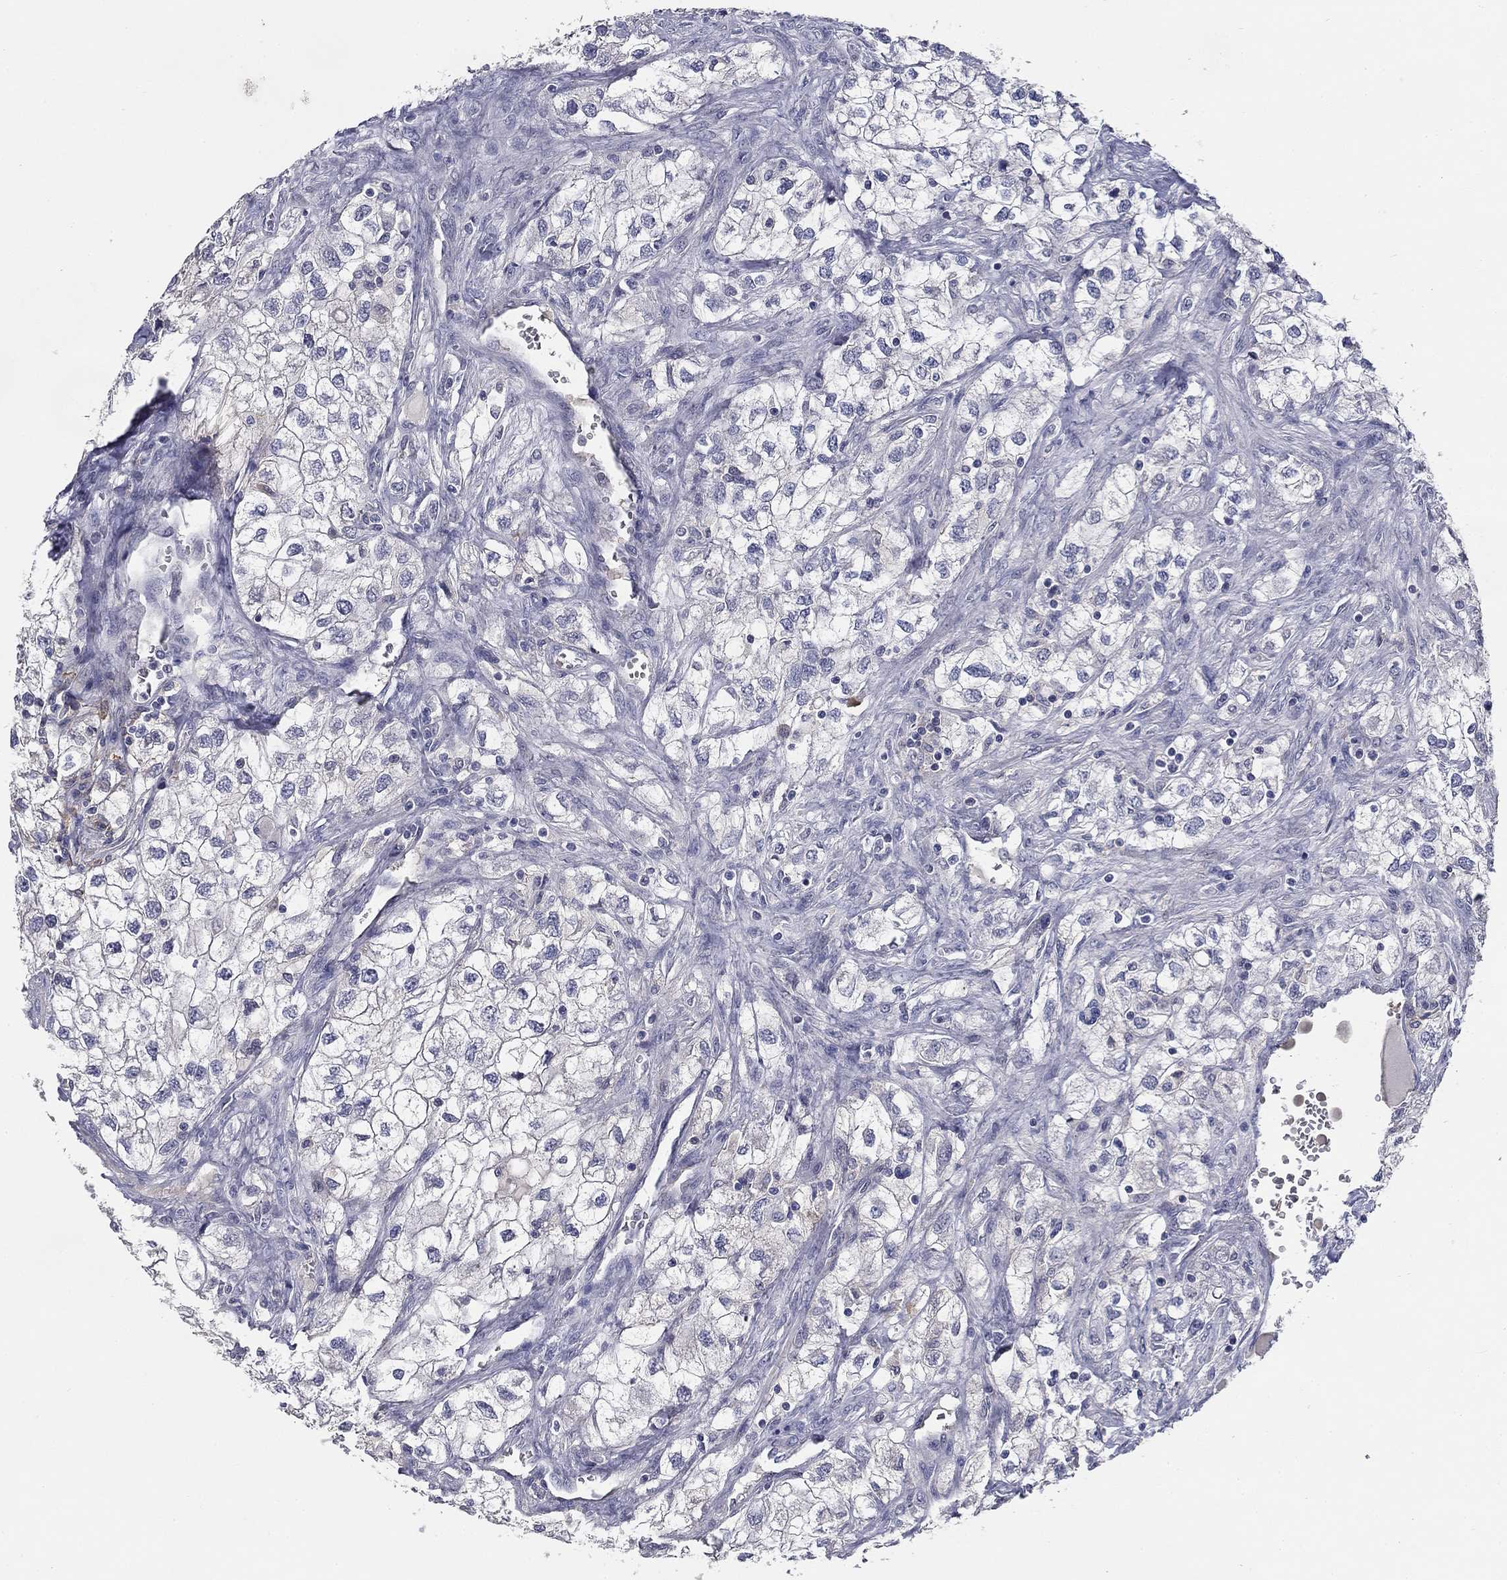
{"staining": {"intensity": "negative", "quantity": "none", "location": "none"}, "tissue": "renal cancer", "cell_type": "Tumor cells", "image_type": "cancer", "snomed": [{"axis": "morphology", "description": "Adenocarcinoma, NOS"}, {"axis": "topography", "description": "Kidney"}], "caption": "This histopathology image is of renal cancer (adenocarcinoma) stained with immunohistochemistry (IHC) to label a protein in brown with the nuclei are counter-stained blue. There is no expression in tumor cells.", "gene": "CD274", "patient": {"sex": "male", "age": 59}}